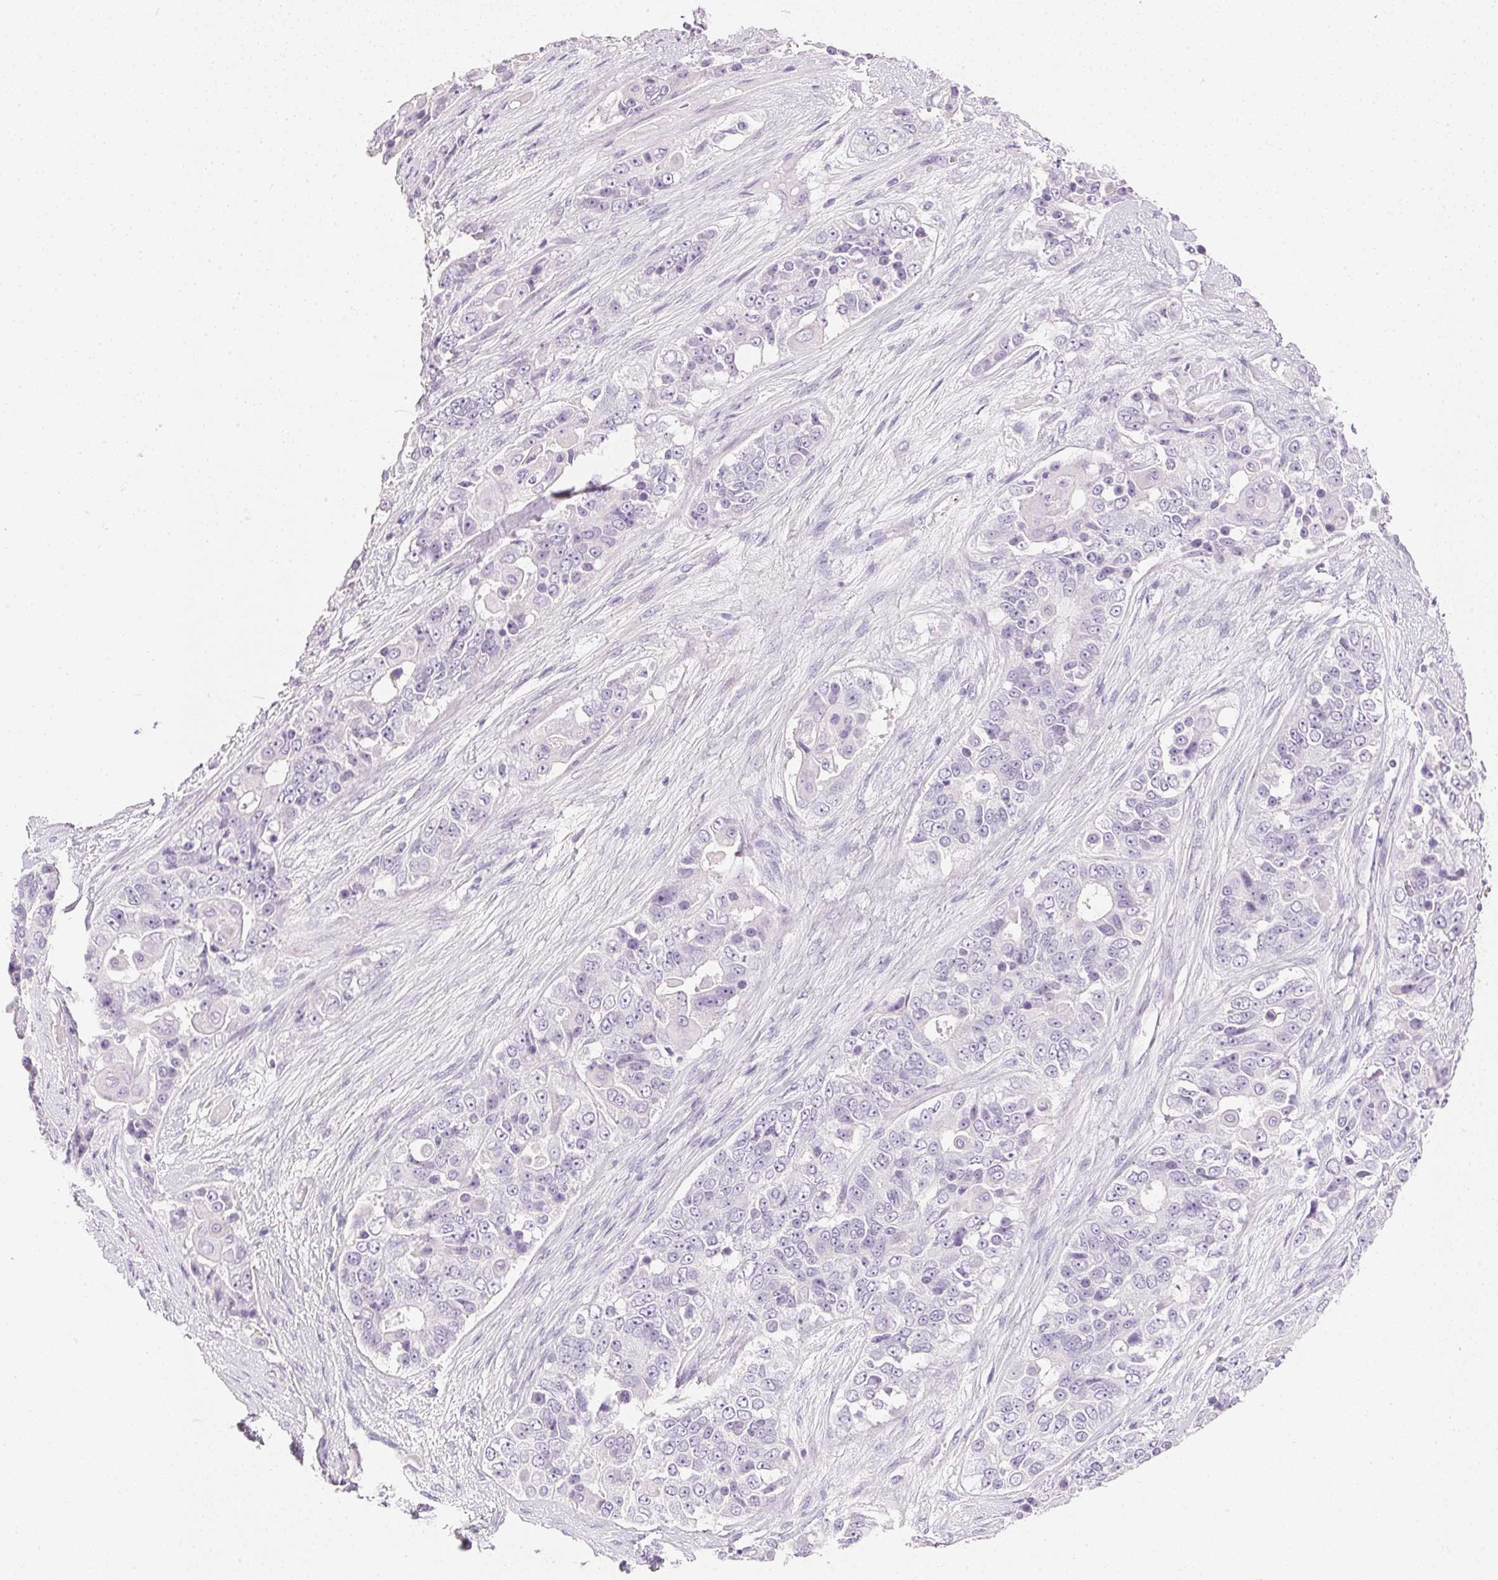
{"staining": {"intensity": "negative", "quantity": "none", "location": "none"}, "tissue": "ovarian cancer", "cell_type": "Tumor cells", "image_type": "cancer", "snomed": [{"axis": "morphology", "description": "Carcinoma, endometroid"}, {"axis": "topography", "description": "Ovary"}], "caption": "DAB (3,3'-diaminobenzidine) immunohistochemical staining of human endometroid carcinoma (ovarian) displays no significant positivity in tumor cells.", "gene": "KCNE2", "patient": {"sex": "female", "age": 51}}